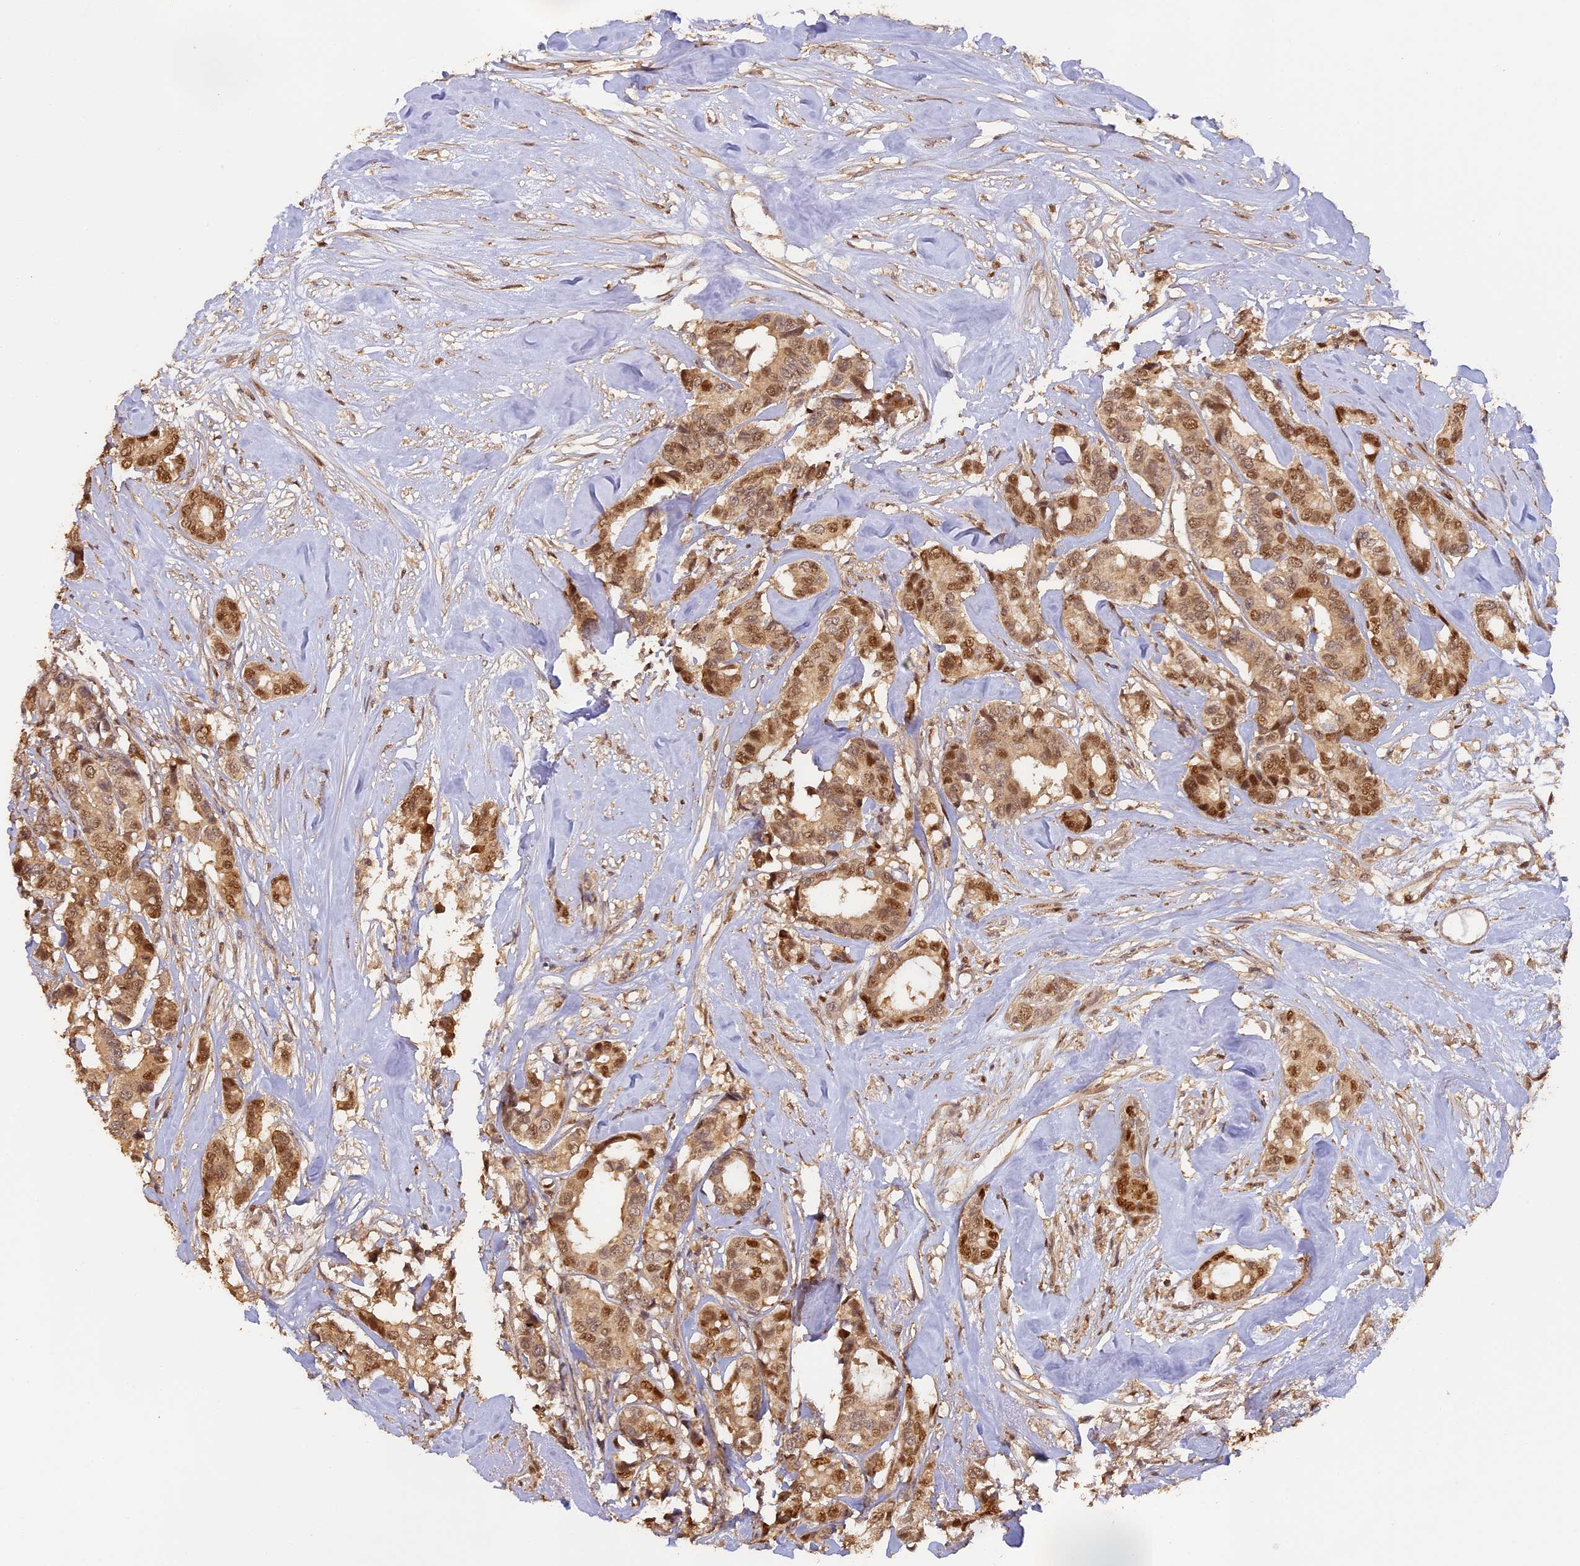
{"staining": {"intensity": "moderate", "quantity": ">75%", "location": "cytoplasmic/membranous,nuclear"}, "tissue": "breast cancer", "cell_type": "Tumor cells", "image_type": "cancer", "snomed": [{"axis": "morphology", "description": "Duct carcinoma"}, {"axis": "topography", "description": "Breast"}], "caption": "This histopathology image exhibits immunohistochemistry (IHC) staining of invasive ductal carcinoma (breast), with medium moderate cytoplasmic/membranous and nuclear expression in about >75% of tumor cells.", "gene": "MYBL2", "patient": {"sex": "female", "age": 87}}